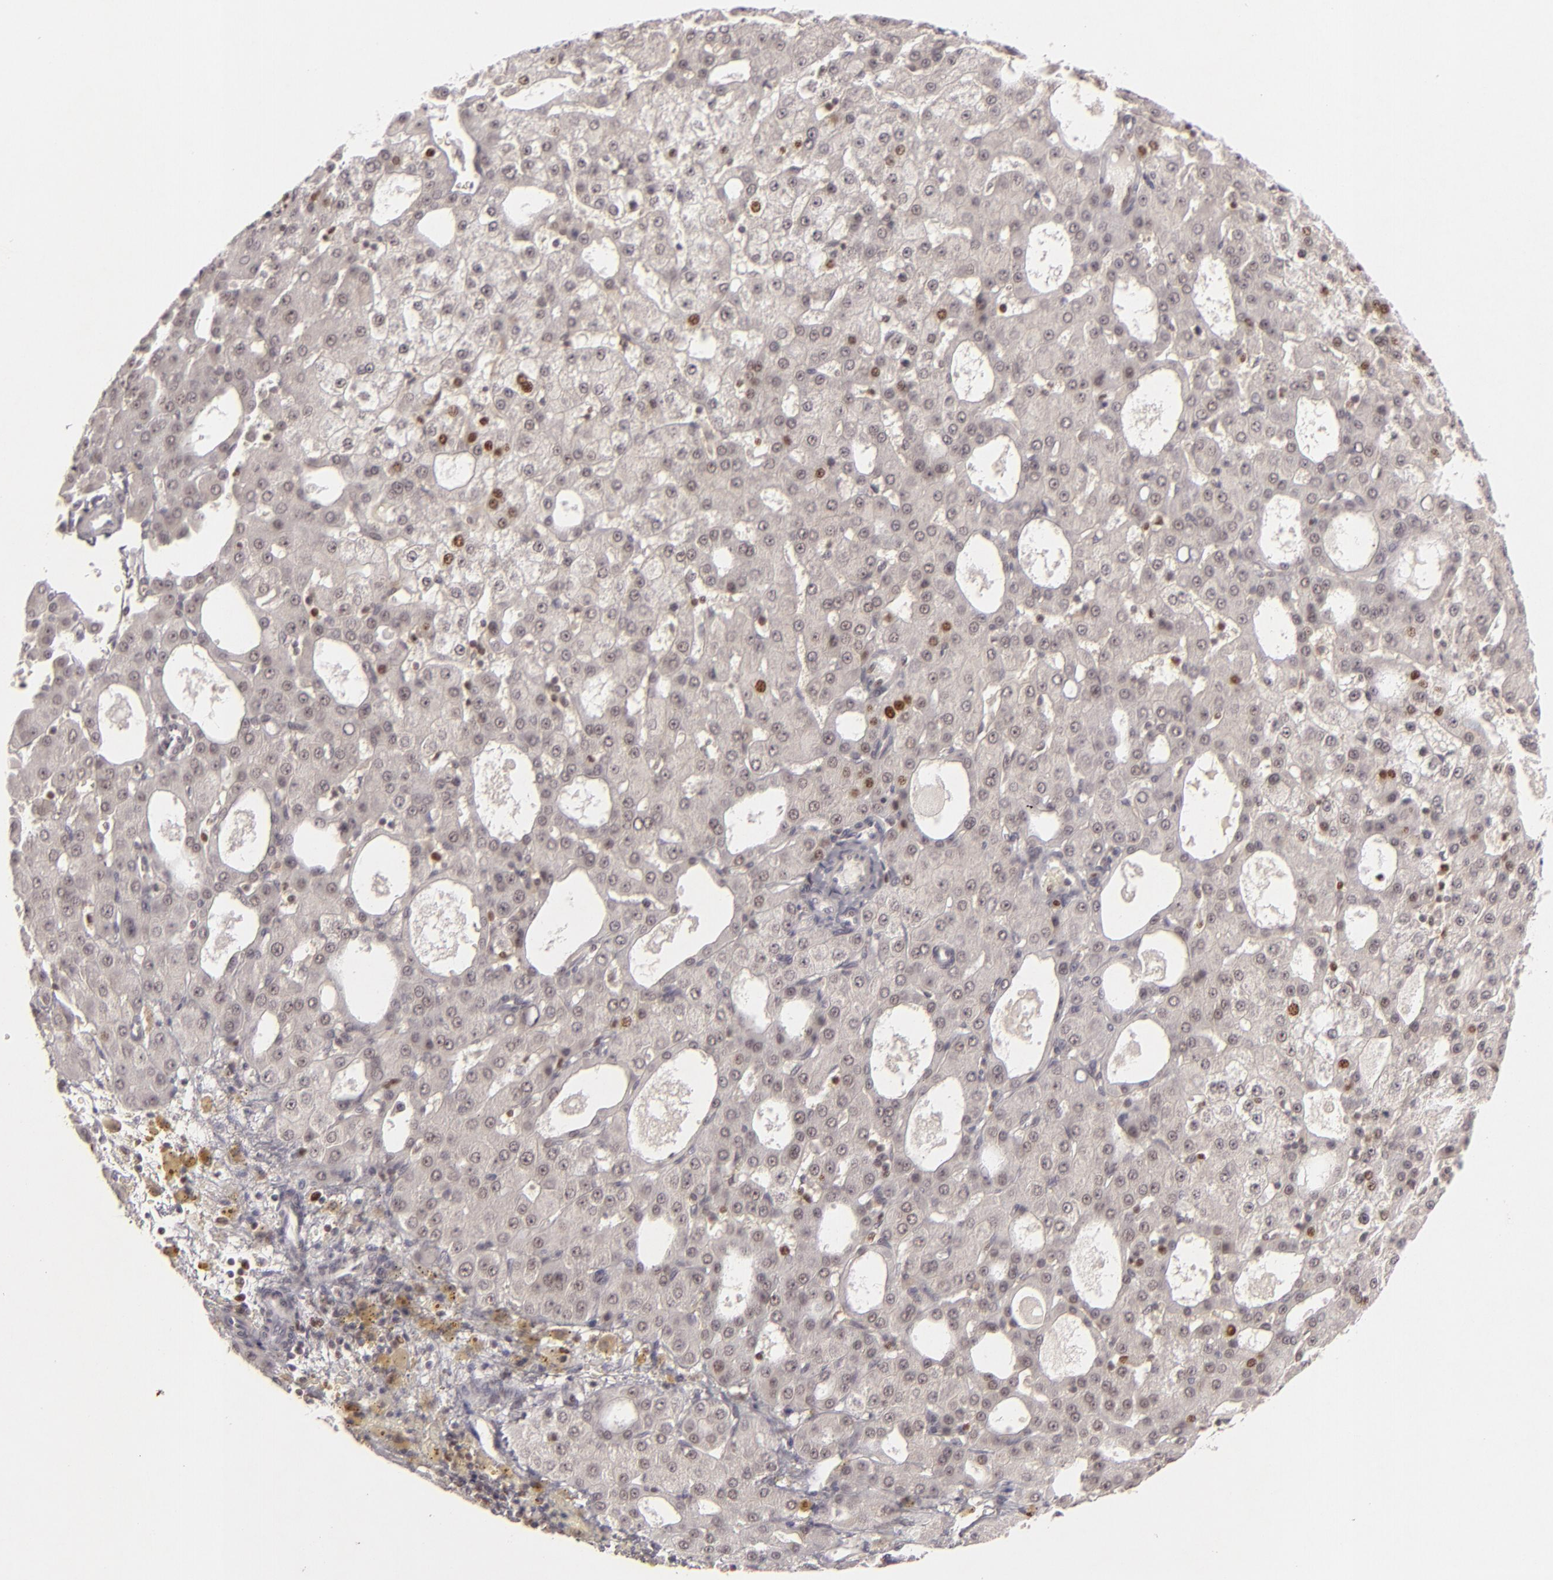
{"staining": {"intensity": "moderate", "quantity": "<25%", "location": "nuclear"}, "tissue": "liver cancer", "cell_type": "Tumor cells", "image_type": "cancer", "snomed": [{"axis": "morphology", "description": "Carcinoma, Hepatocellular, NOS"}, {"axis": "topography", "description": "Liver"}], "caption": "Liver hepatocellular carcinoma stained for a protein (brown) exhibits moderate nuclear positive staining in about <25% of tumor cells.", "gene": "FEN1", "patient": {"sex": "male", "age": 47}}